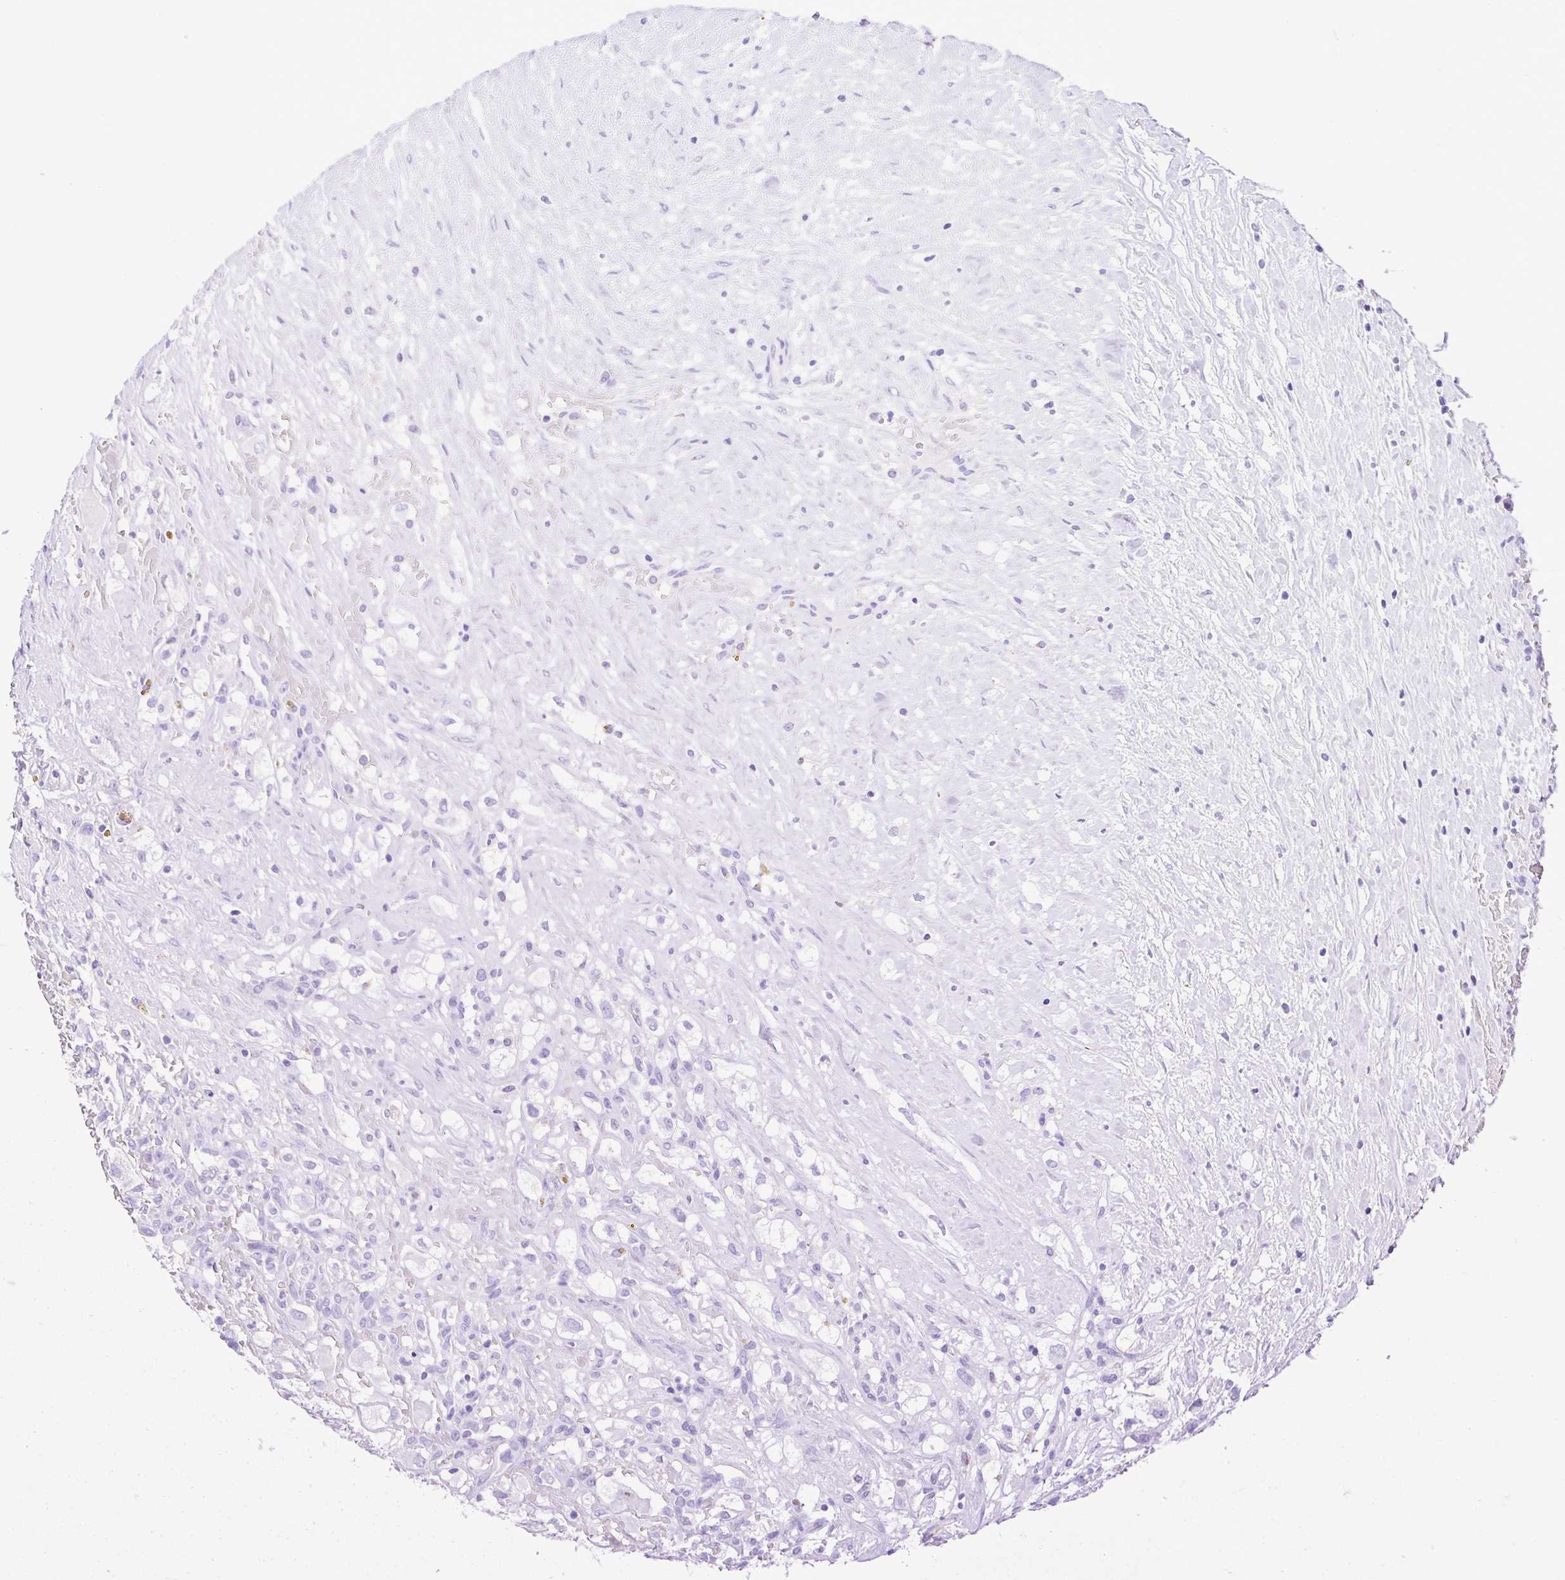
{"staining": {"intensity": "negative", "quantity": "none", "location": "none"}, "tissue": "renal cancer", "cell_type": "Tumor cells", "image_type": "cancer", "snomed": [{"axis": "morphology", "description": "Adenocarcinoma, NOS"}, {"axis": "topography", "description": "Kidney"}], "caption": "There is no significant expression in tumor cells of adenocarcinoma (renal).", "gene": "CDSN", "patient": {"sex": "male", "age": 59}}